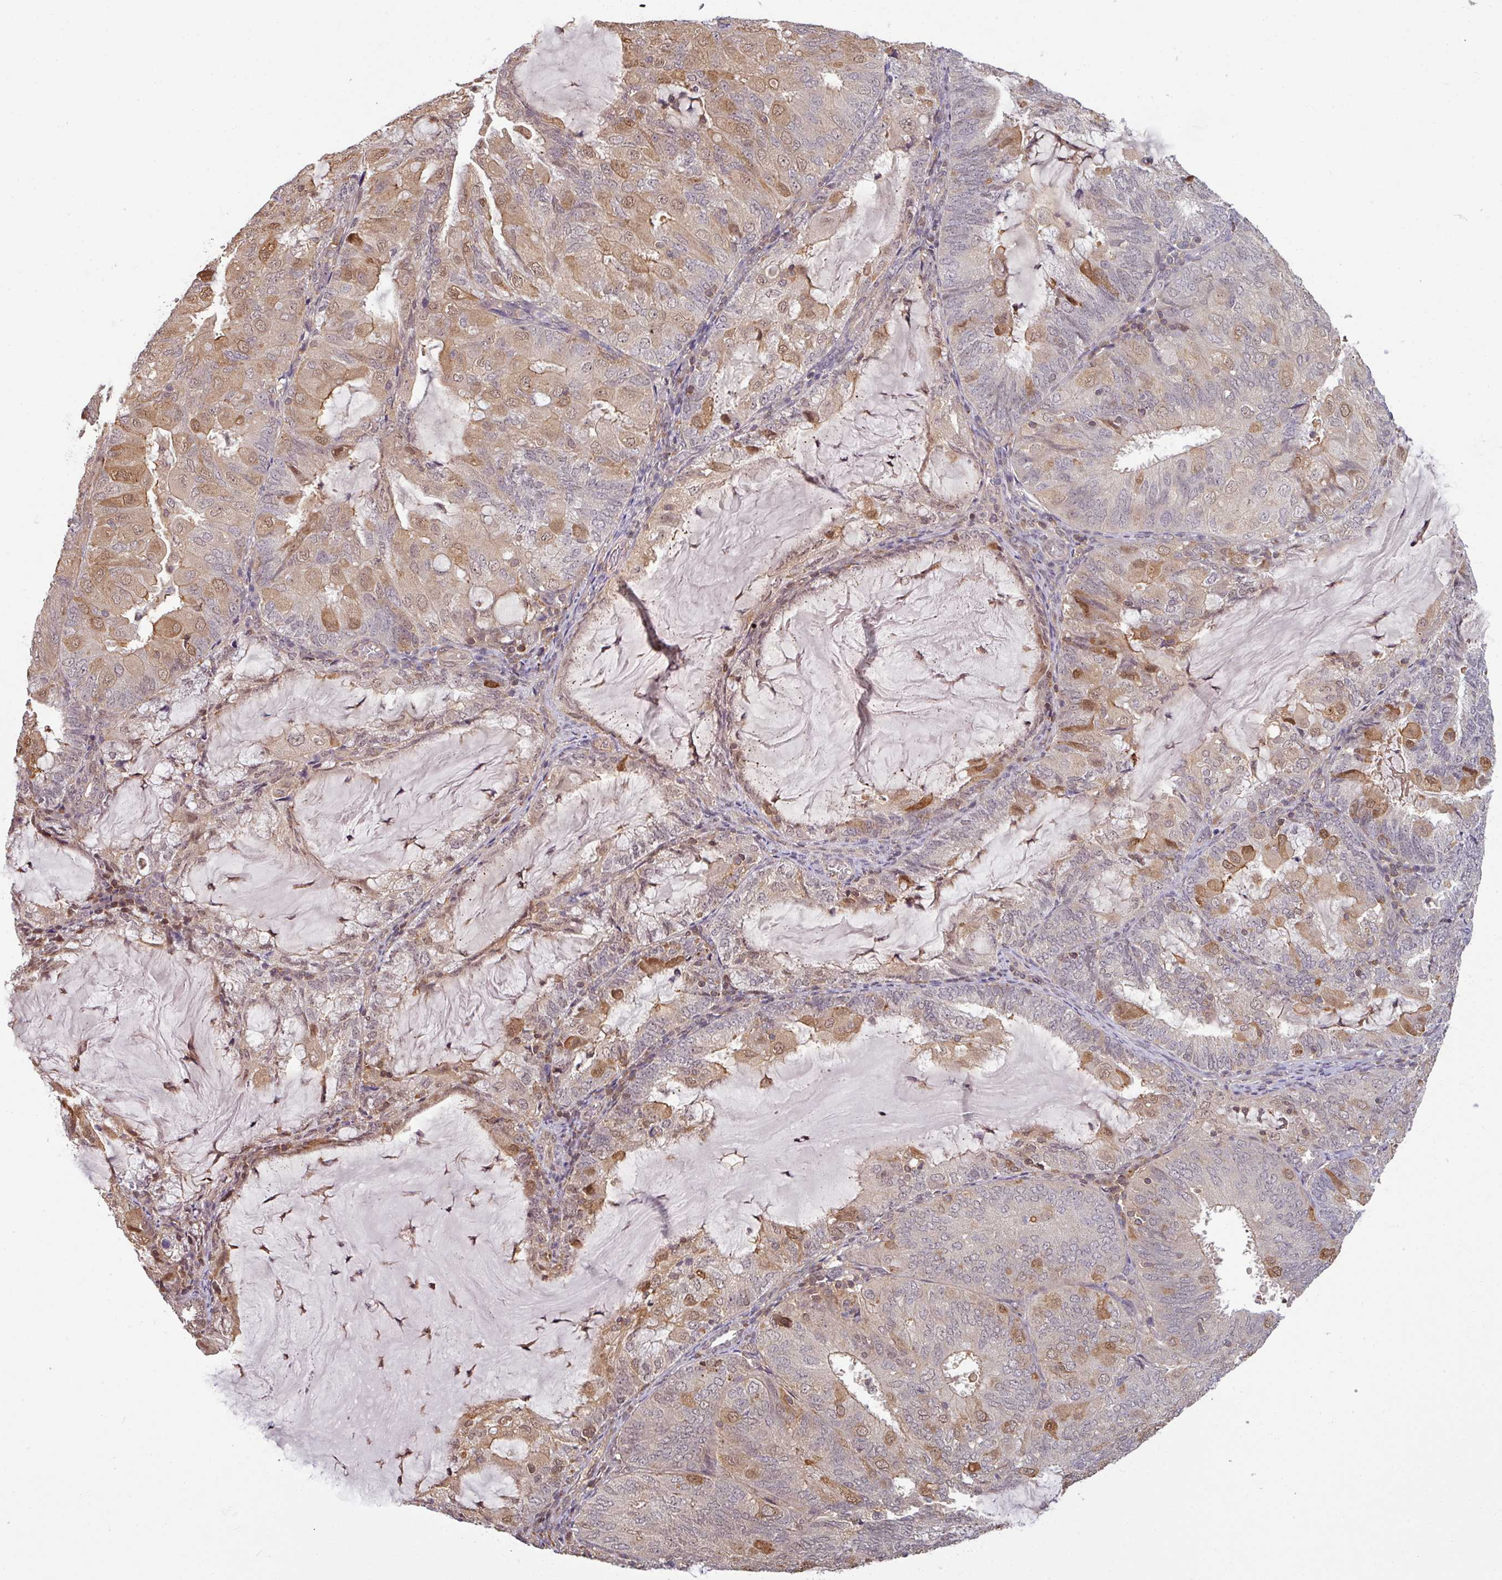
{"staining": {"intensity": "moderate", "quantity": "<25%", "location": "cytoplasmic/membranous"}, "tissue": "endometrial cancer", "cell_type": "Tumor cells", "image_type": "cancer", "snomed": [{"axis": "morphology", "description": "Adenocarcinoma, NOS"}, {"axis": "topography", "description": "Endometrium"}], "caption": "Endometrial cancer tissue exhibits moderate cytoplasmic/membranous positivity in approximately <25% of tumor cells (brown staining indicates protein expression, while blue staining denotes nuclei).", "gene": "TUSC3", "patient": {"sex": "female", "age": 81}}